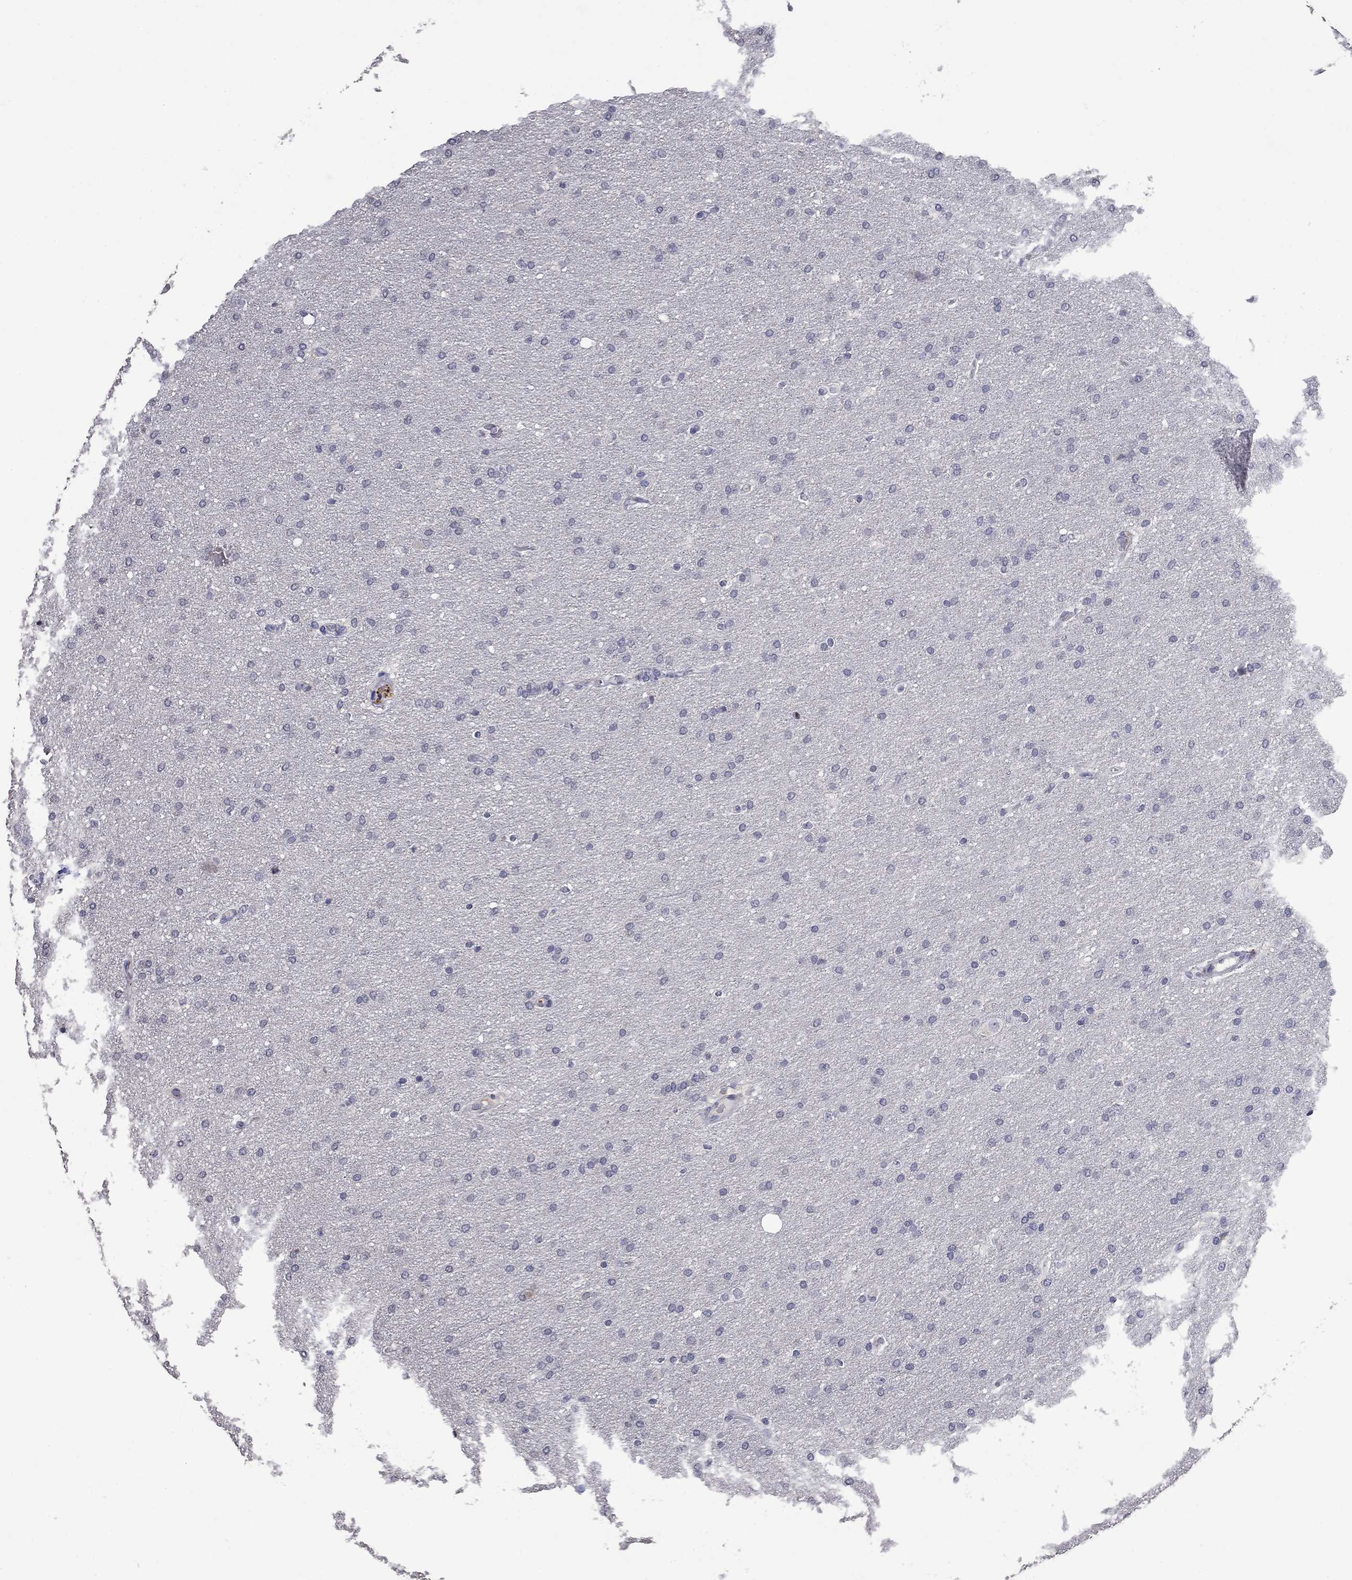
{"staining": {"intensity": "negative", "quantity": "none", "location": "none"}, "tissue": "glioma", "cell_type": "Tumor cells", "image_type": "cancer", "snomed": [{"axis": "morphology", "description": "Glioma, malignant, Low grade"}, {"axis": "topography", "description": "Brain"}], "caption": "Tumor cells show no significant positivity in glioma. (Immunohistochemistry, brightfield microscopy, high magnification).", "gene": "CCL5", "patient": {"sex": "female", "age": 37}}